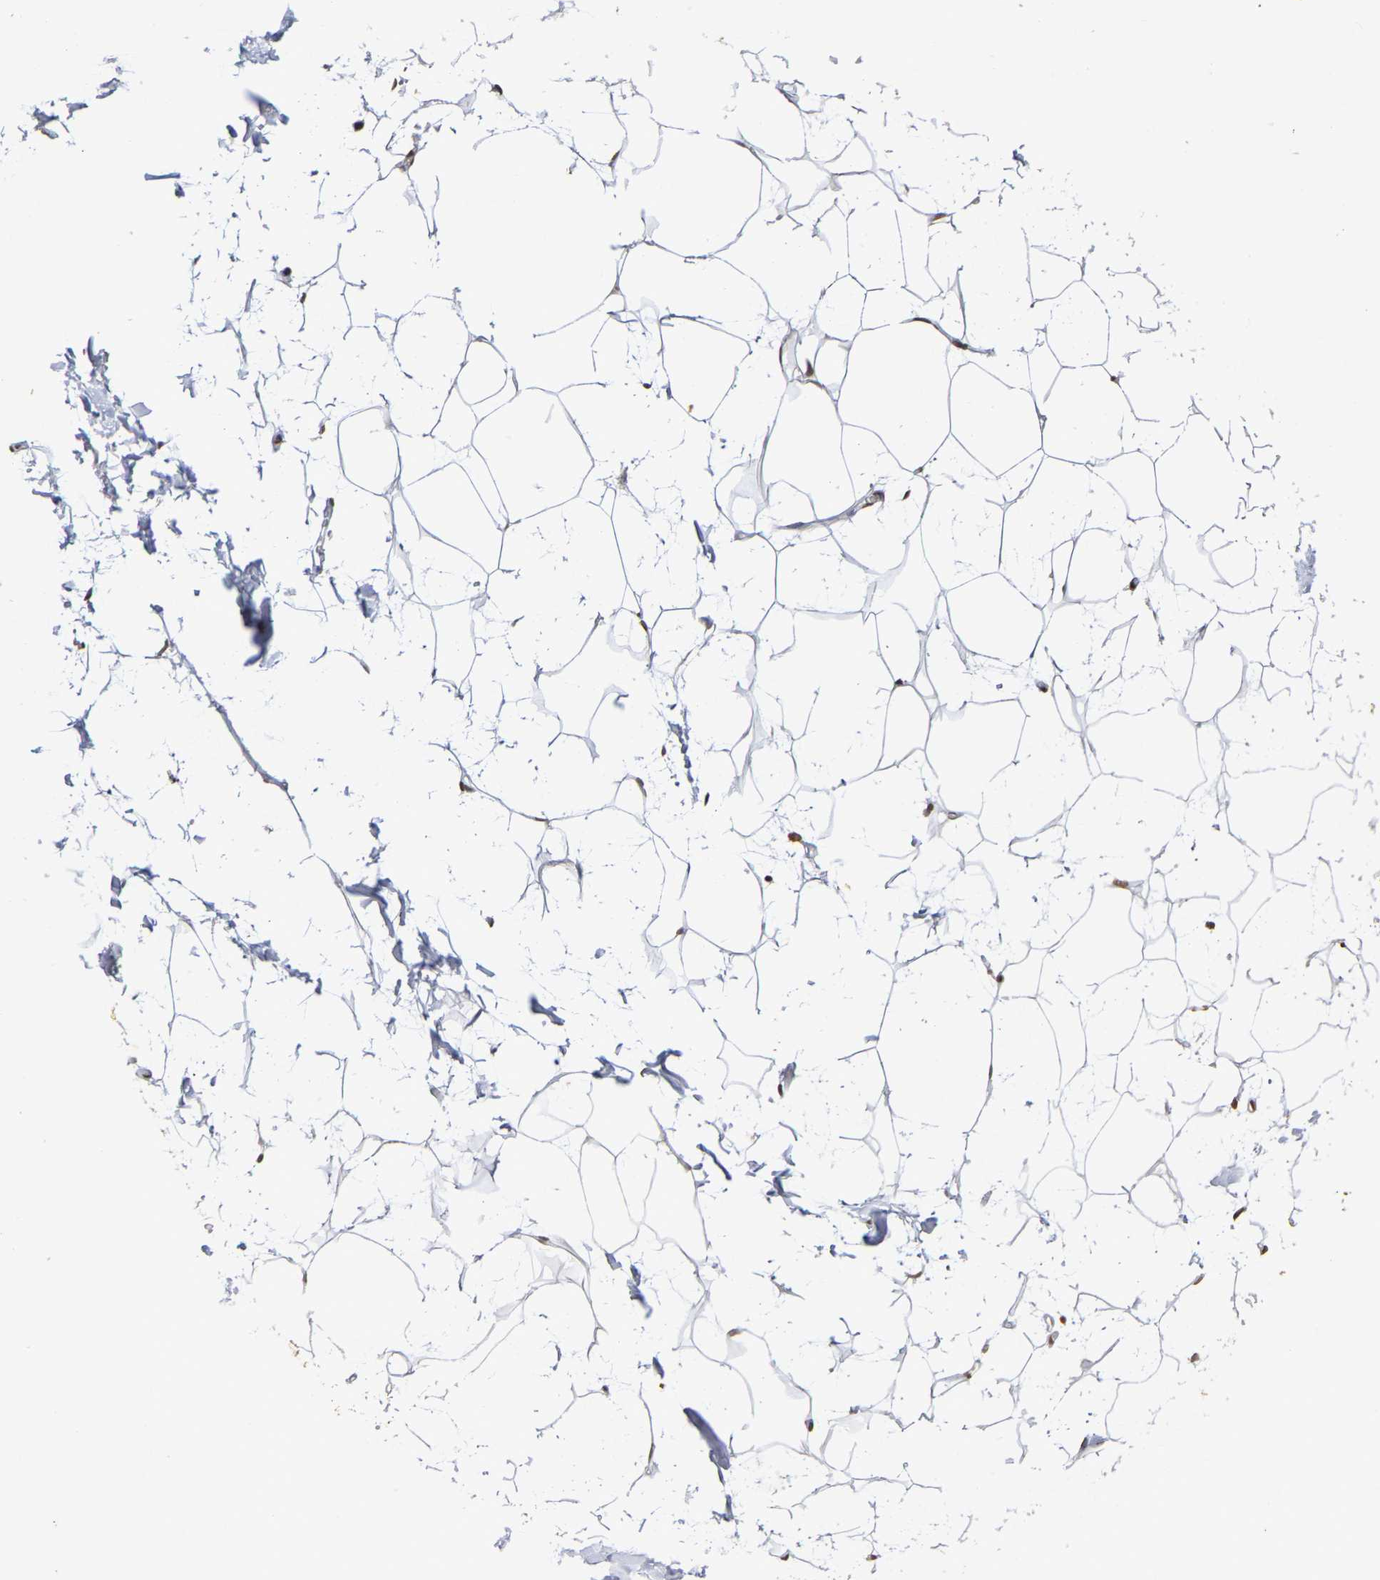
{"staining": {"intensity": "moderate", "quantity": "25%-75%", "location": "nuclear"}, "tissue": "adipose tissue", "cell_type": "Adipocytes", "image_type": "normal", "snomed": [{"axis": "morphology", "description": "Normal tissue, NOS"}, {"axis": "topography", "description": "Soft tissue"}], "caption": "Protein staining by IHC demonstrates moderate nuclear positivity in about 25%-75% of adipocytes in normal adipose tissue.", "gene": "ATF4", "patient": {"sex": "male", "age": 72}}